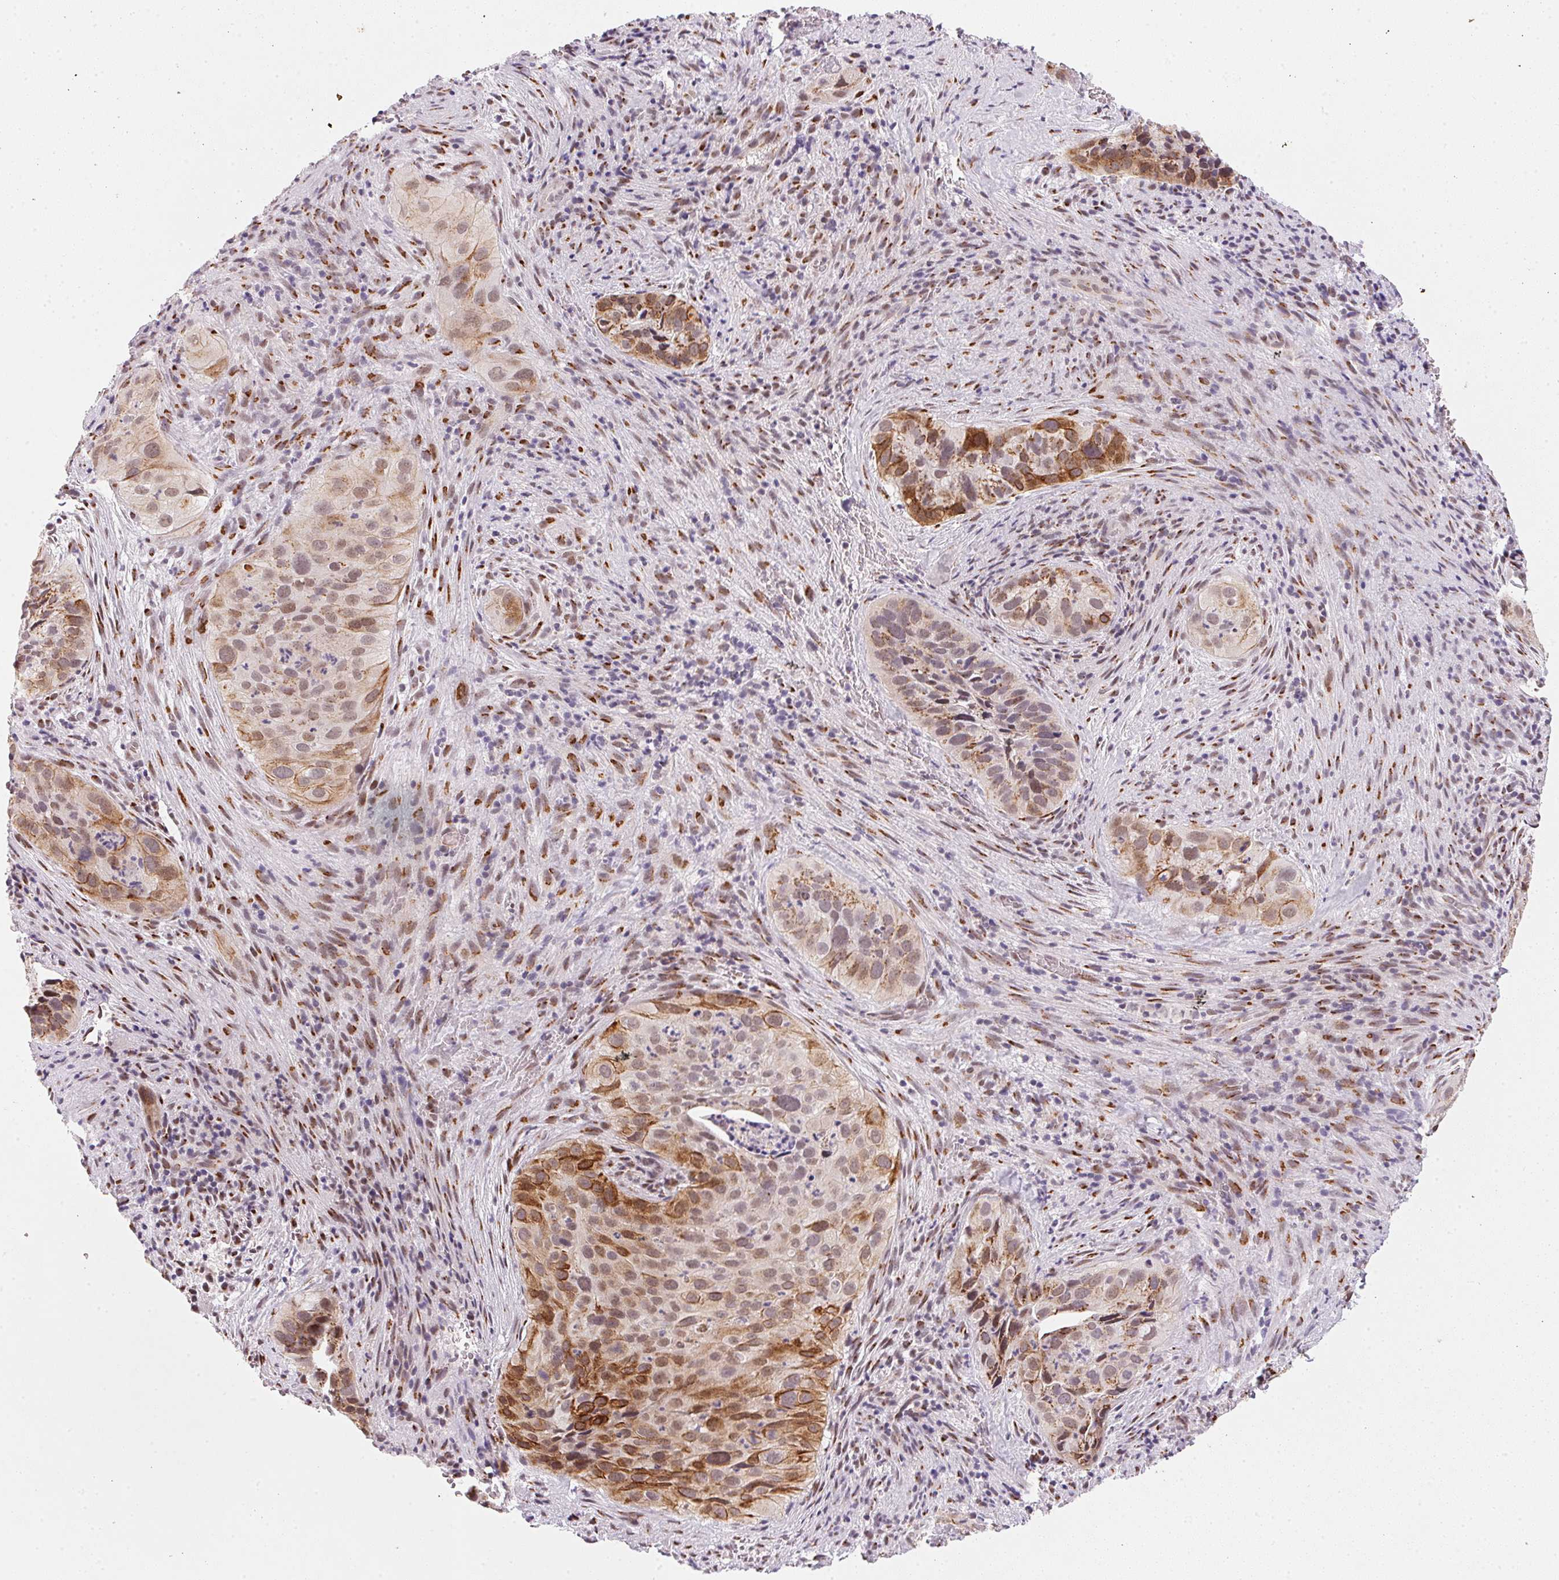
{"staining": {"intensity": "moderate", "quantity": ">75%", "location": "cytoplasmic/membranous"}, "tissue": "cervical cancer", "cell_type": "Tumor cells", "image_type": "cancer", "snomed": [{"axis": "morphology", "description": "Squamous cell carcinoma, NOS"}, {"axis": "topography", "description": "Cervix"}], "caption": "Human cervical cancer stained with a protein marker exhibits moderate staining in tumor cells.", "gene": "RAB22A", "patient": {"sex": "female", "age": 38}}